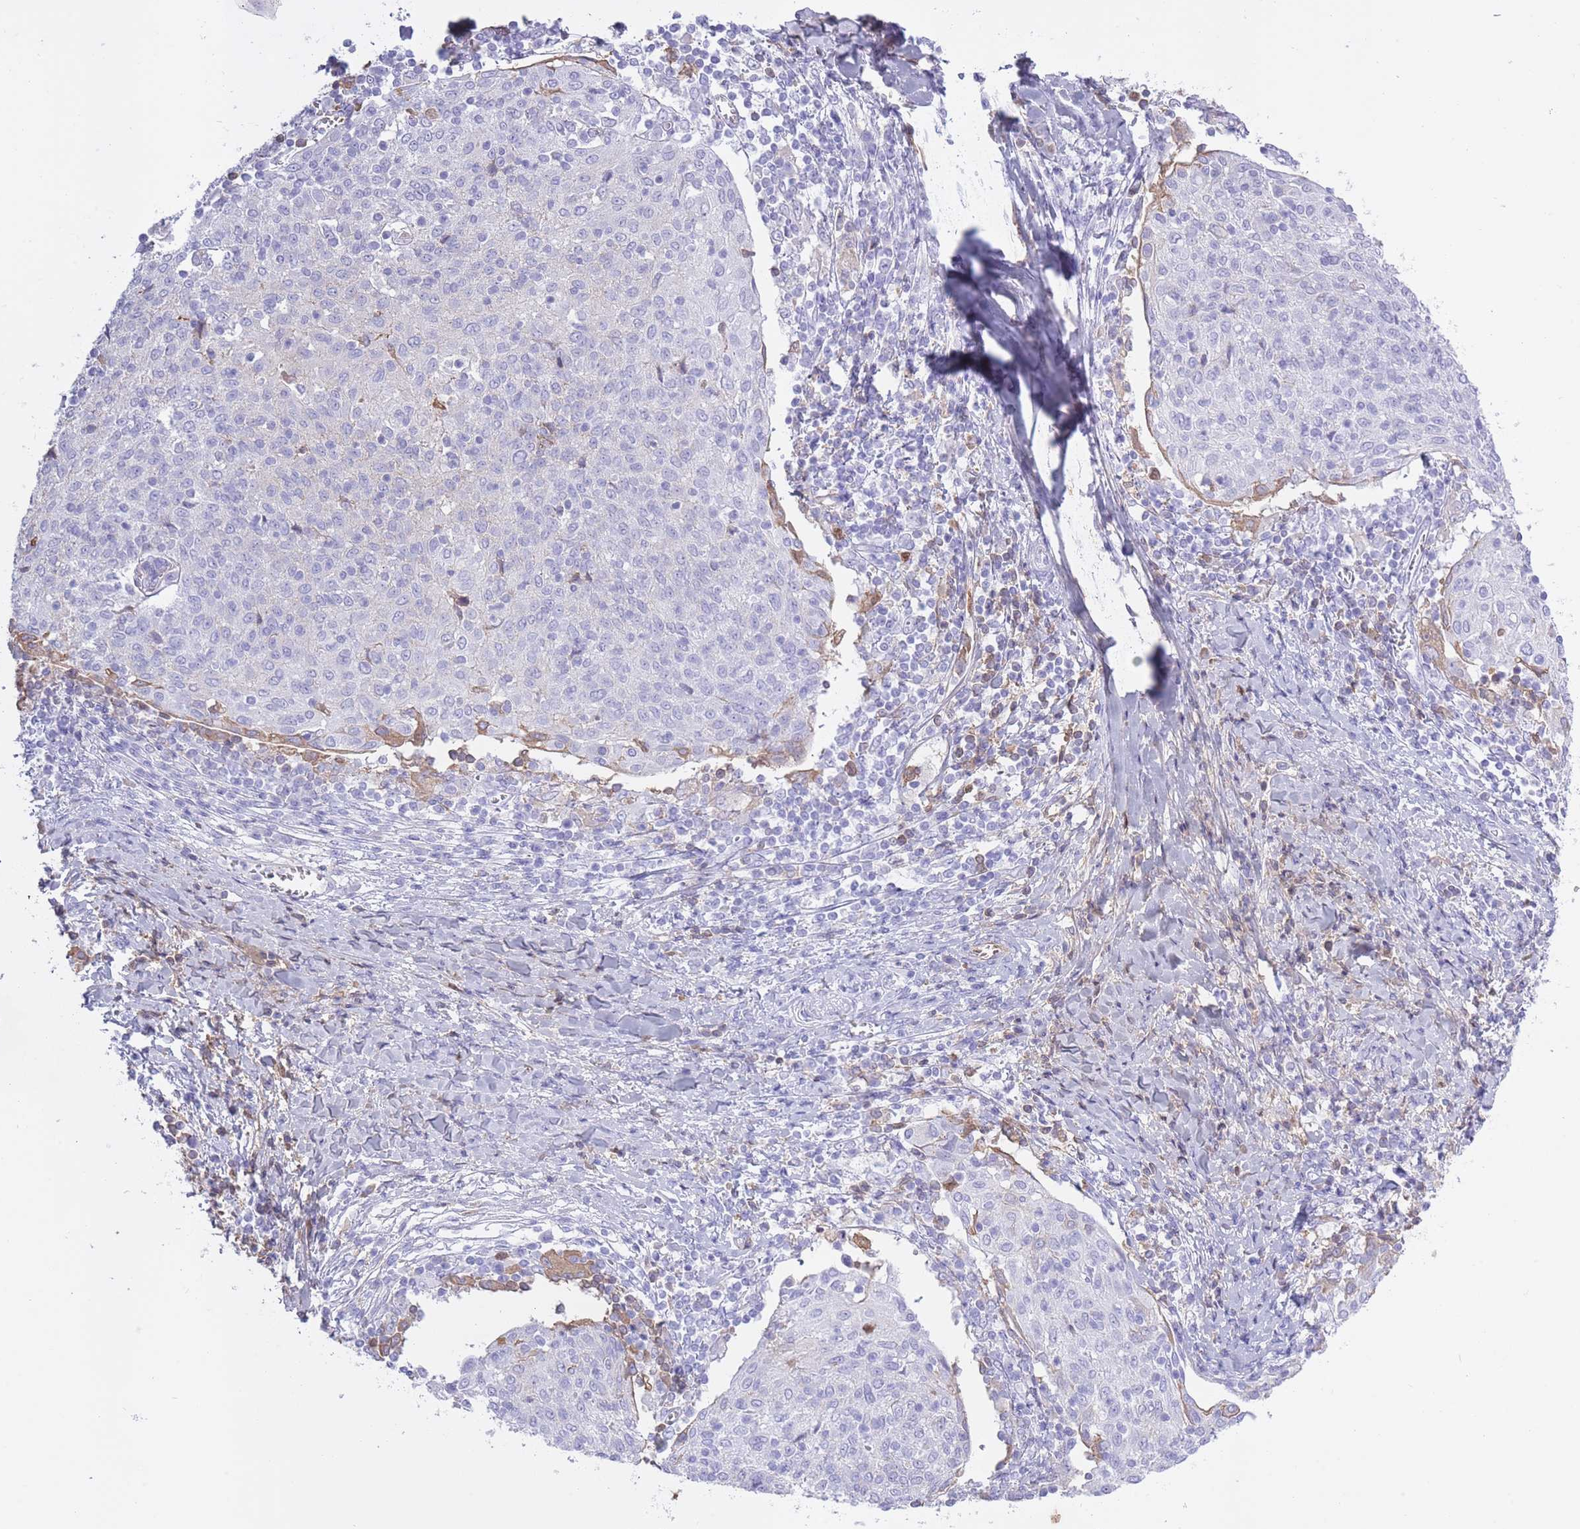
{"staining": {"intensity": "negative", "quantity": "none", "location": "none"}, "tissue": "cervical cancer", "cell_type": "Tumor cells", "image_type": "cancer", "snomed": [{"axis": "morphology", "description": "Squamous cell carcinoma, NOS"}, {"axis": "topography", "description": "Cervix"}], "caption": "High magnification brightfield microscopy of cervical squamous cell carcinoma stained with DAB (3,3'-diaminobenzidine) (brown) and counterstained with hematoxylin (blue): tumor cells show no significant expression.", "gene": "AP3S2", "patient": {"sex": "female", "age": 52}}